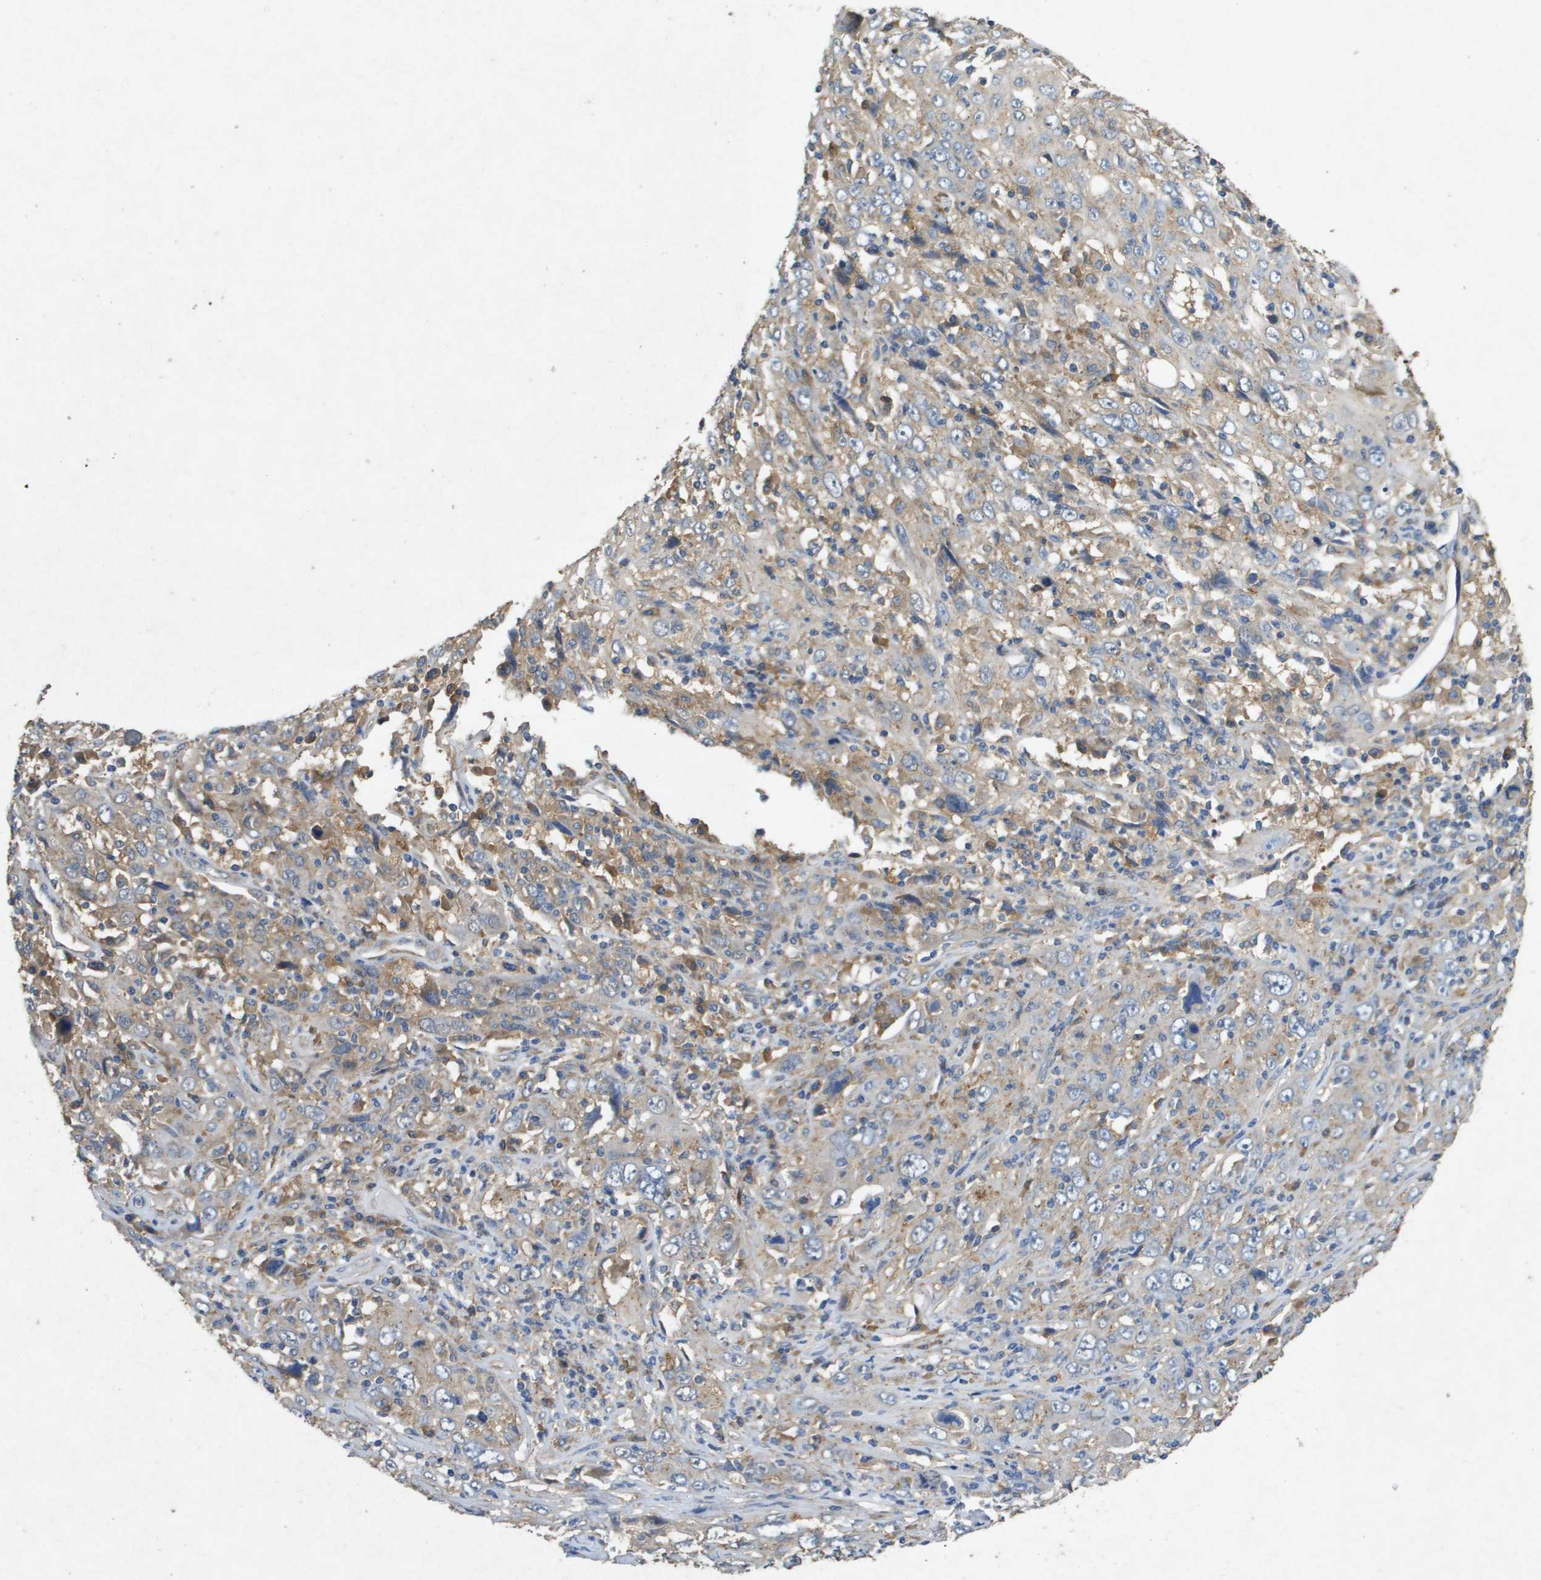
{"staining": {"intensity": "moderate", "quantity": "25%-75%", "location": "cytoplasmic/membranous"}, "tissue": "cervical cancer", "cell_type": "Tumor cells", "image_type": "cancer", "snomed": [{"axis": "morphology", "description": "Squamous cell carcinoma, NOS"}, {"axis": "topography", "description": "Cervix"}], "caption": "About 25%-75% of tumor cells in cervical squamous cell carcinoma reveal moderate cytoplasmic/membranous protein positivity as visualized by brown immunohistochemical staining.", "gene": "PTPRT", "patient": {"sex": "female", "age": 46}}